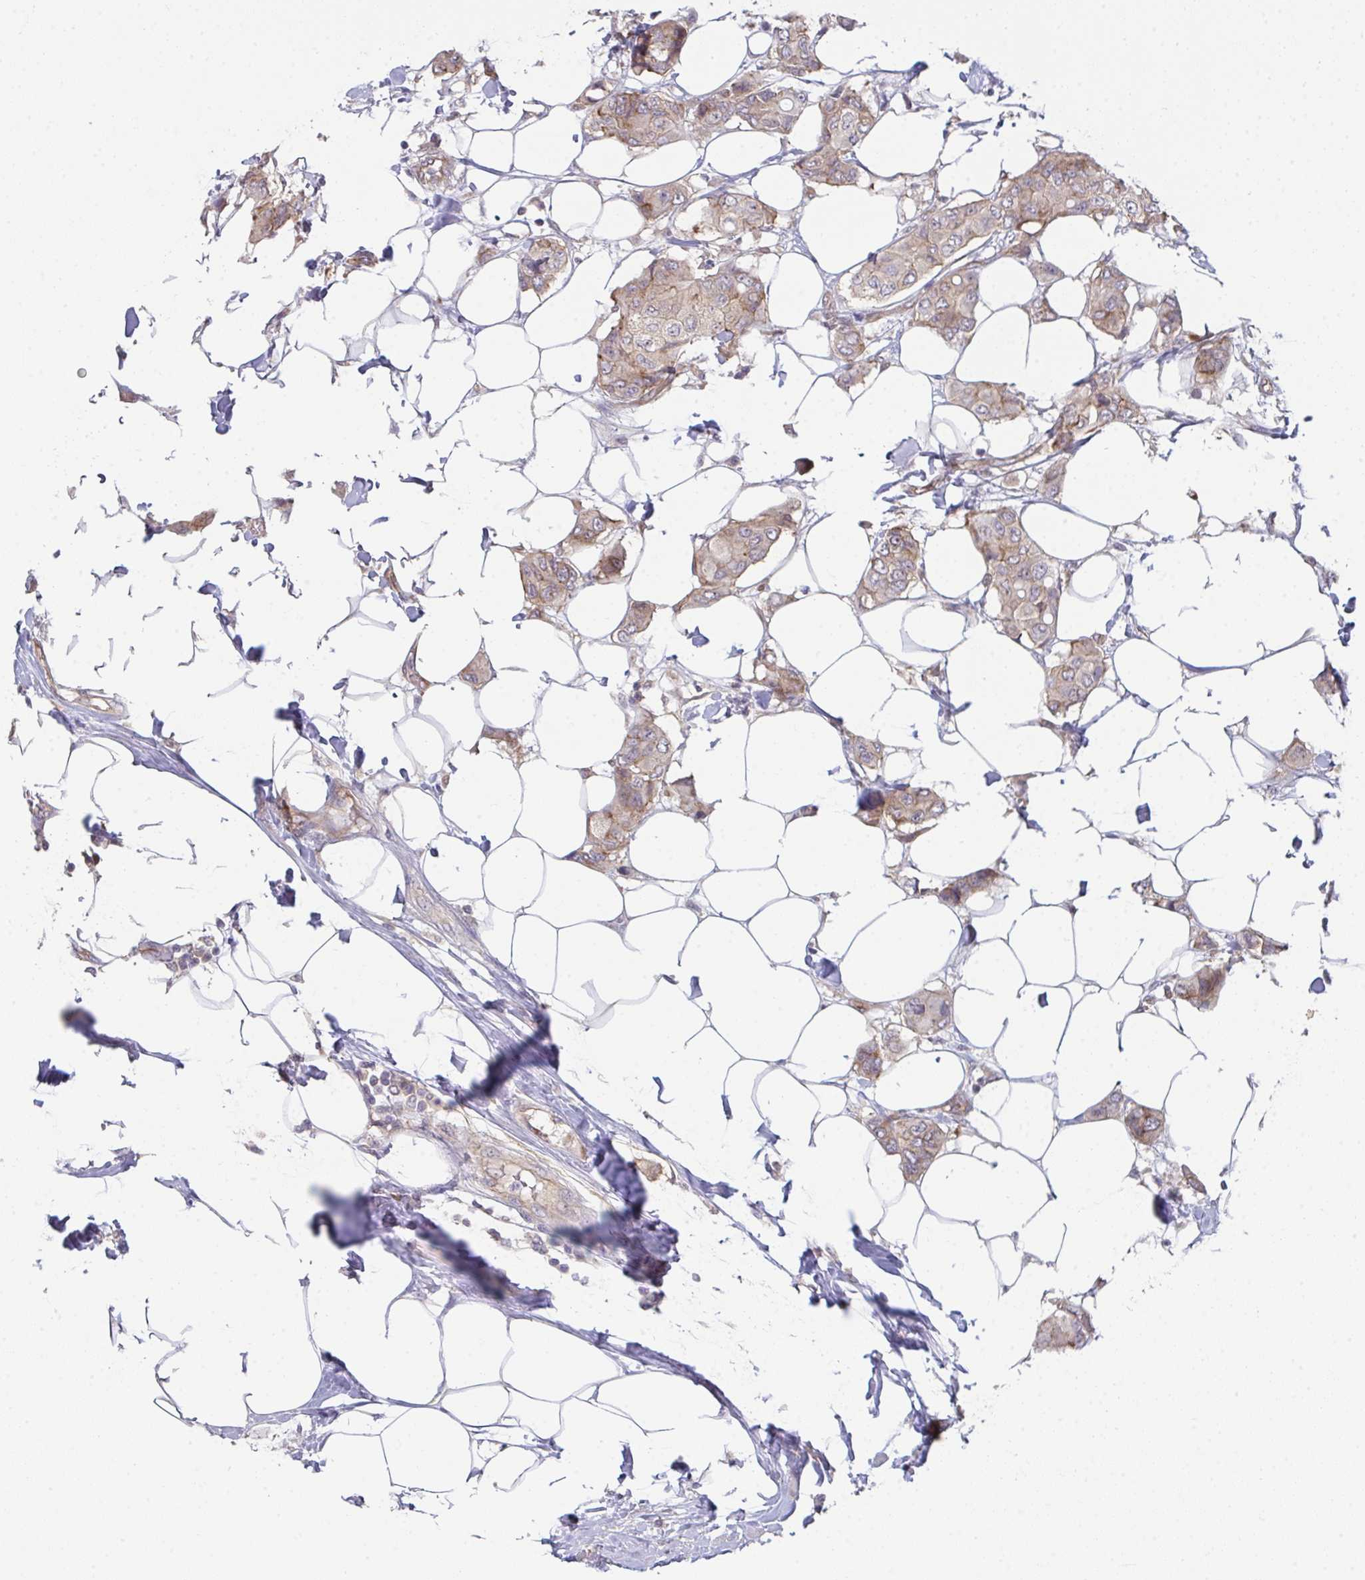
{"staining": {"intensity": "weak", "quantity": "25%-75%", "location": "cytoplasmic/membranous"}, "tissue": "breast cancer", "cell_type": "Tumor cells", "image_type": "cancer", "snomed": [{"axis": "morphology", "description": "Lobular carcinoma"}, {"axis": "topography", "description": "Breast"}], "caption": "Tumor cells display low levels of weak cytoplasmic/membranous staining in approximately 25%-75% of cells in human lobular carcinoma (breast). Immunohistochemistry stains the protein of interest in brown and the nuclei are stained blue.", "gene": "CASP9", "patient": {"sex": "female", "age": 51}}